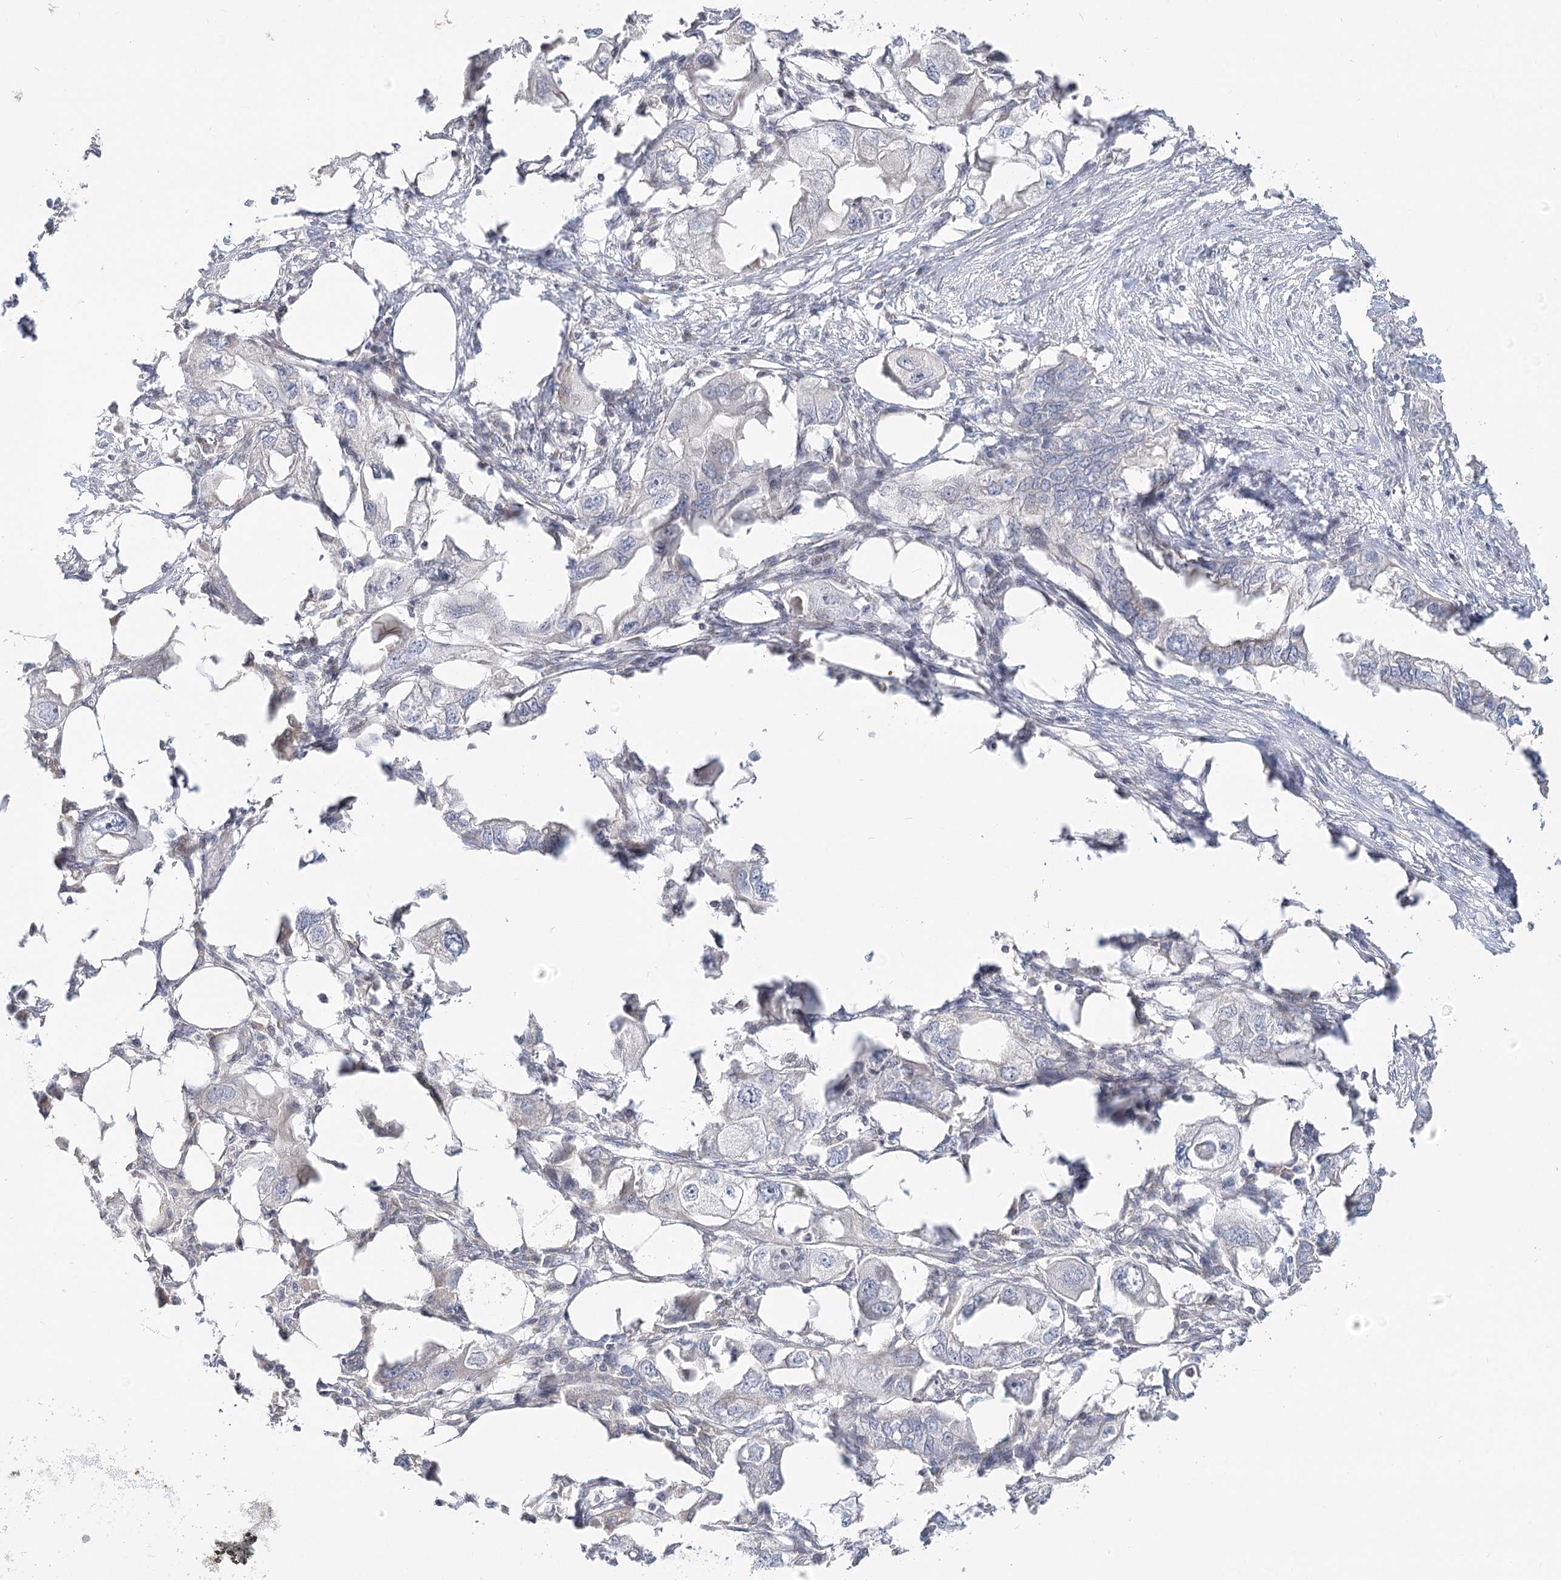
{"staining": {"intensity": "negative", "quantity": "none", "location": "none"}, "tissue": "endometrial cancer", "cell_type": "Tumor cells", "image_type": "cancer", "snomed": [{"axis": "morphology", "description": "Adenocarcinoma, NOS"}, {"axis": "morphology", "description": "Adenocarcinoma, metastatic, NOS"}, {"axis": "topography", "description": "Adipose tissue"}, {"axis": "topography", "description": "Endometrium"}], "caption": "High power microscopy photomicrograph of an IHC image of metastatic adenocarcinoma (endometrial), revealing no significant positivity in tumor cells. Brightfield microscopy of immunohistochemistry stained with DAB (brown) and hematoxylin (blue), captured at high magnification.", "gene": "MTMR3", "patient": {"sex": "female", "age": 67}}